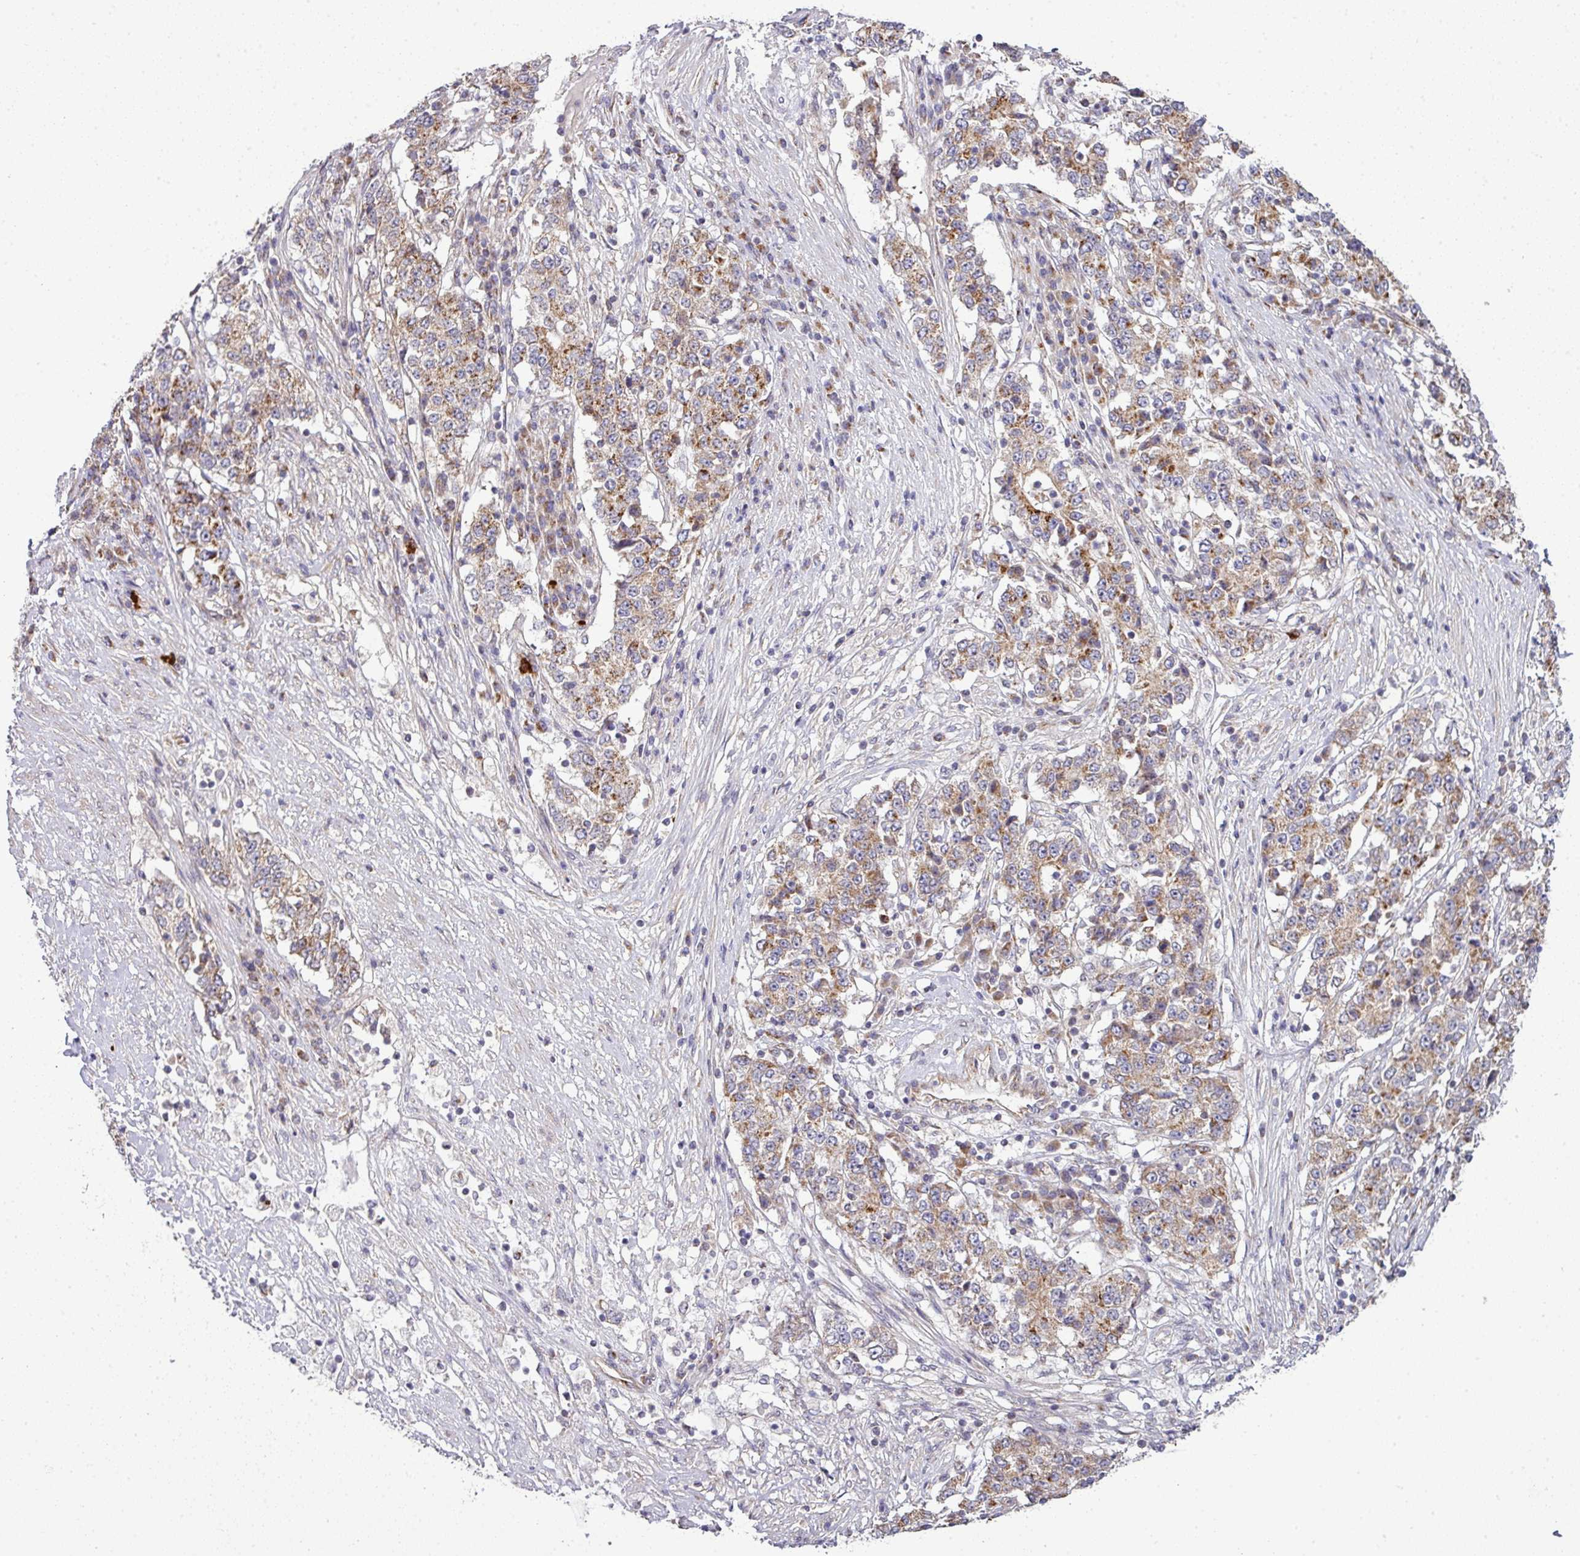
{"staining": {"intensity": "moderate", "quantity": ">75%", "location": "cytoplasmic/membranous"}, "tissue": "stomach cancer", "cell_type": "Tumor cells", "image_type": "cancer", "snomed": [{"axis": "morphology", "description": "Adenocarcinoma, NOS"}, {"axis": "topography", "description": "Stomach"}], "caption": "Immunohistochemistry (IHC) (DAB) staining of stomach adenocarcinoma reveals moderate cytoplasmic/membranous protein staining in approximately >75% of tumor cells.", "gene": "TIMMDC1", "patient": {"sex": "male", "age": 59}}